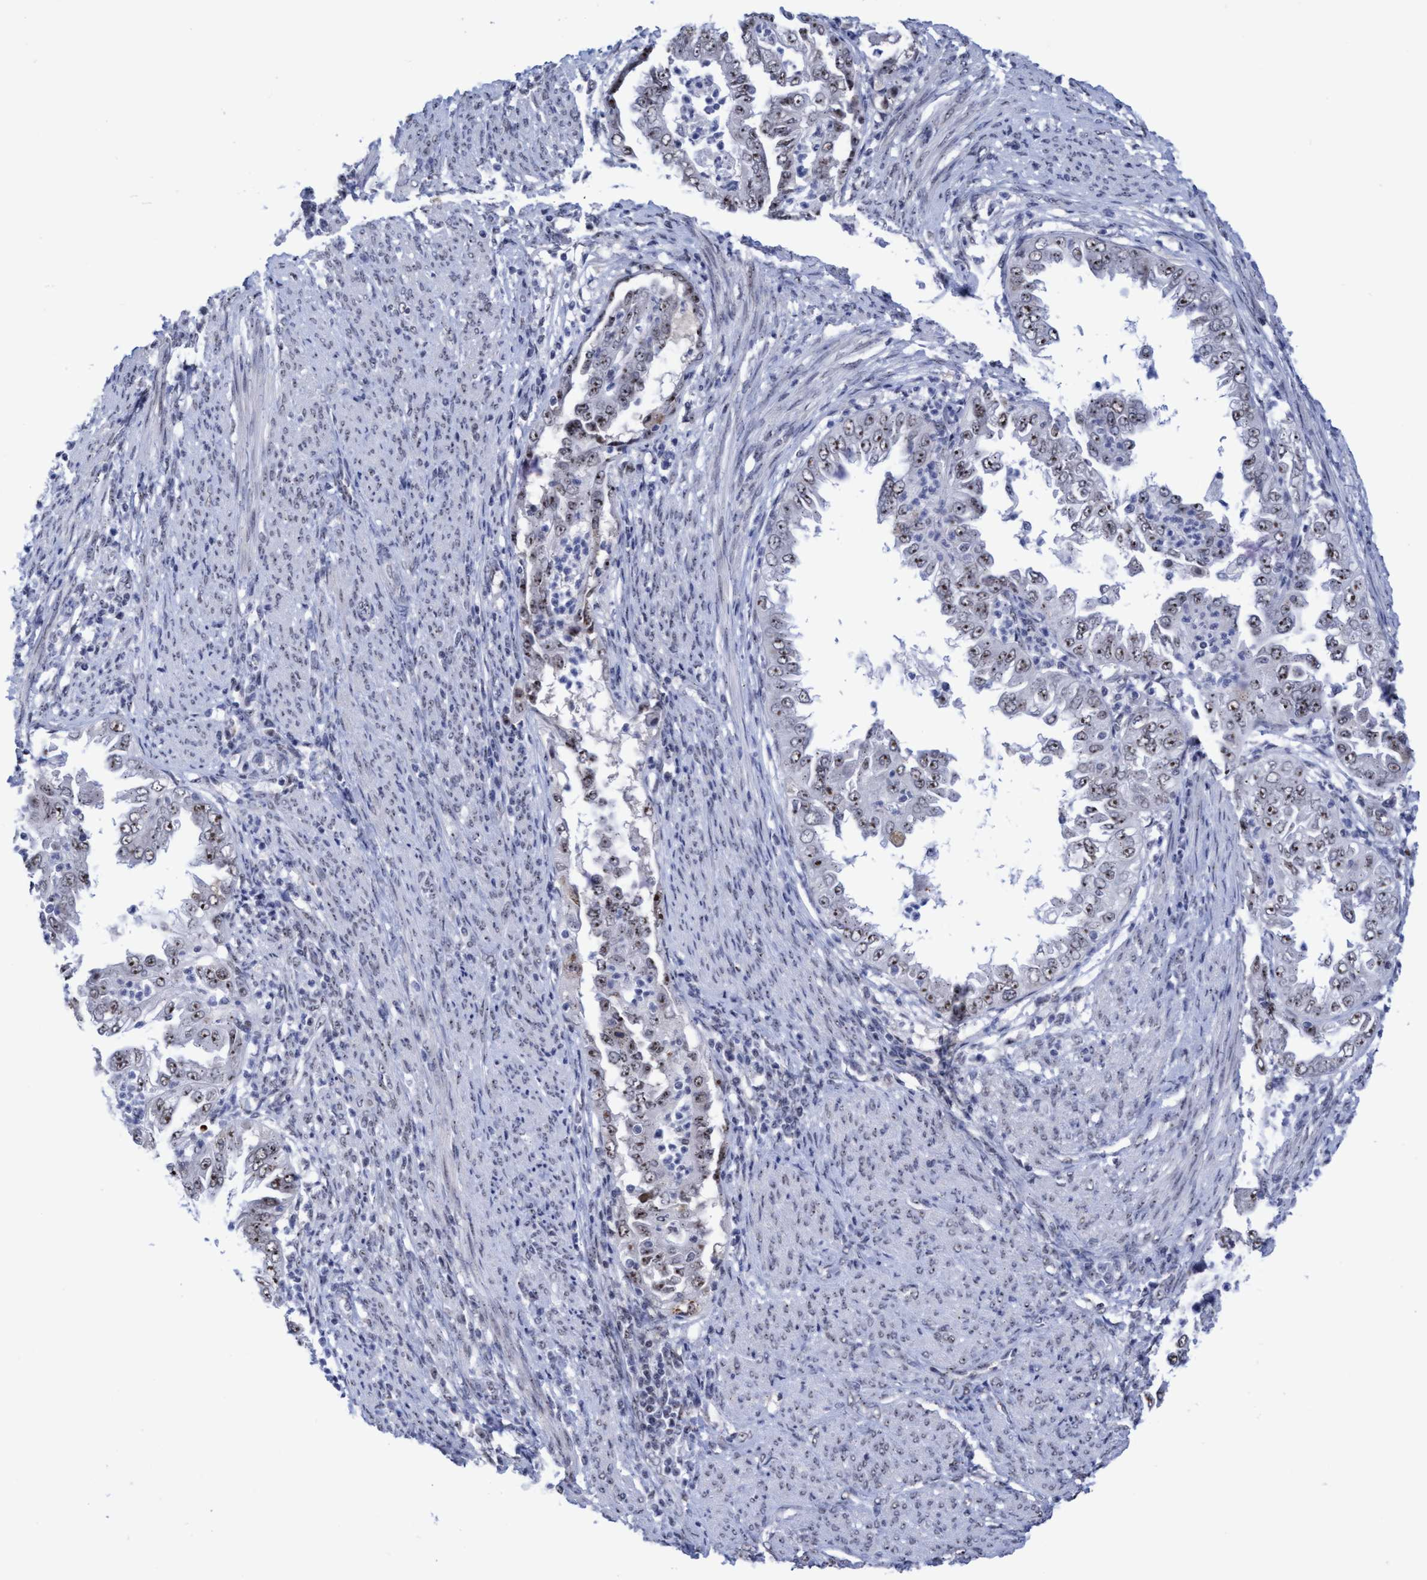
{"staining": {"intensity": "moderate", "quantity": ">75%", "location": "nuclear"}, "tissue": "endometrial cancer", "cell_type": "Tumor cells", "image_type": "cancer", "snomed": [{"axis": "morphology", "description": "Adenocarcinoma, NOS"}, {"axis": "topography", "description": "Endometrium"}], "caption": "Immunohistochemical staining of adenocarcinoma (endometrial) reveals moderate nuclear protein staining in about >75% of tumor cells. The staining was performed using DAB, with brown indicating positive protein expression. Nuclei are stained blue with hematoxylin.", "gene": "EFCAB10", "patient": {"sex": "female", "age": 85}}